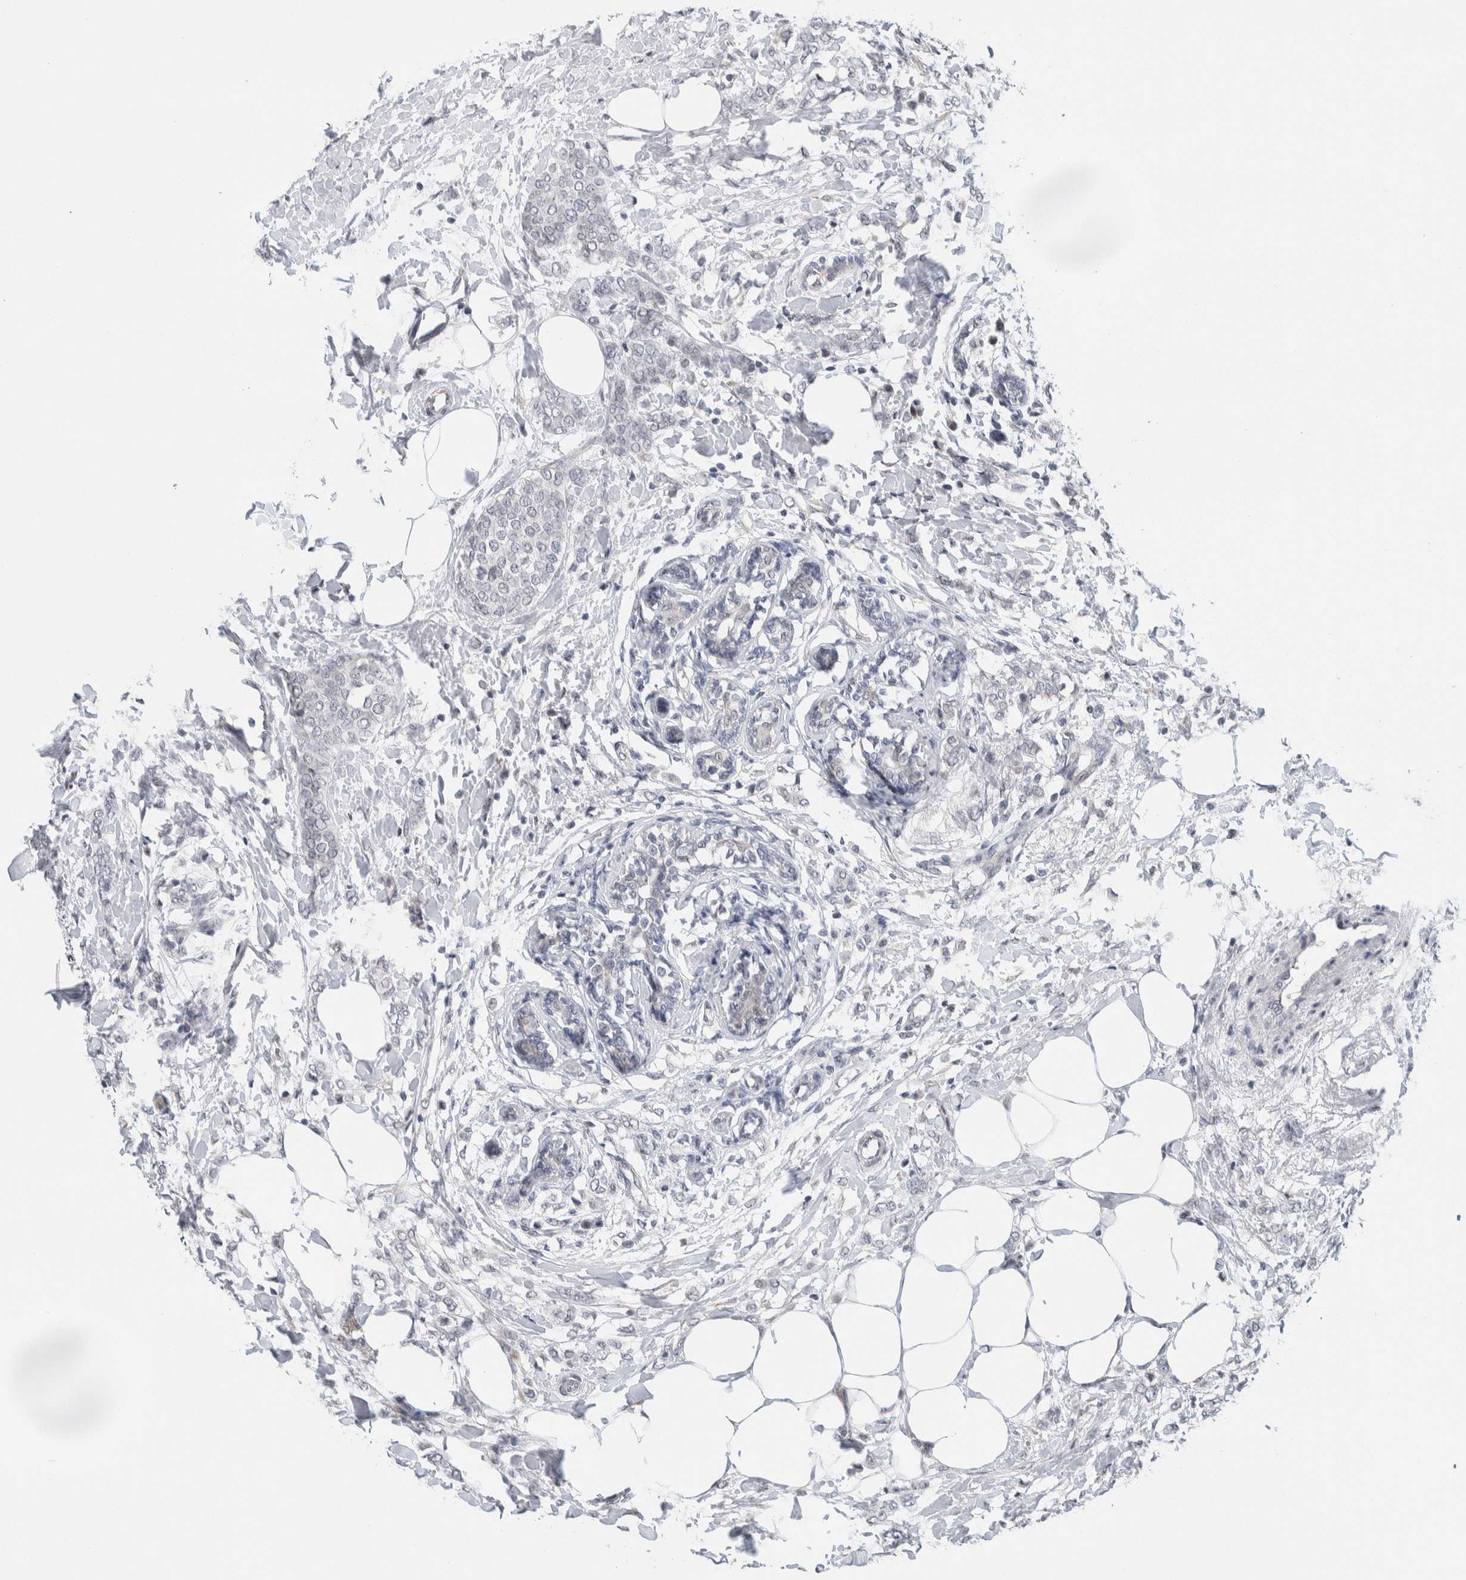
{"staining": {"intensity": "negative", "quantity": "none", "location": "none"}, "tissue": "breast cancer", "cell_type": "Tumor cells", "image_type": "cancer", "snomed": [{"axis": "morphology", "description": "Lobular carcinoma, in situ"}, {"axis": "morphology", "description": "Lobular carcinoma"}, {"axis": "topography", "description": "Breast"}], "caption": "The photomicrograph displays no staining of tumor cells in breast lobular carcinoma.", "gene": "NEUROD1", "patient": {"sex": "female", "age": 41}}